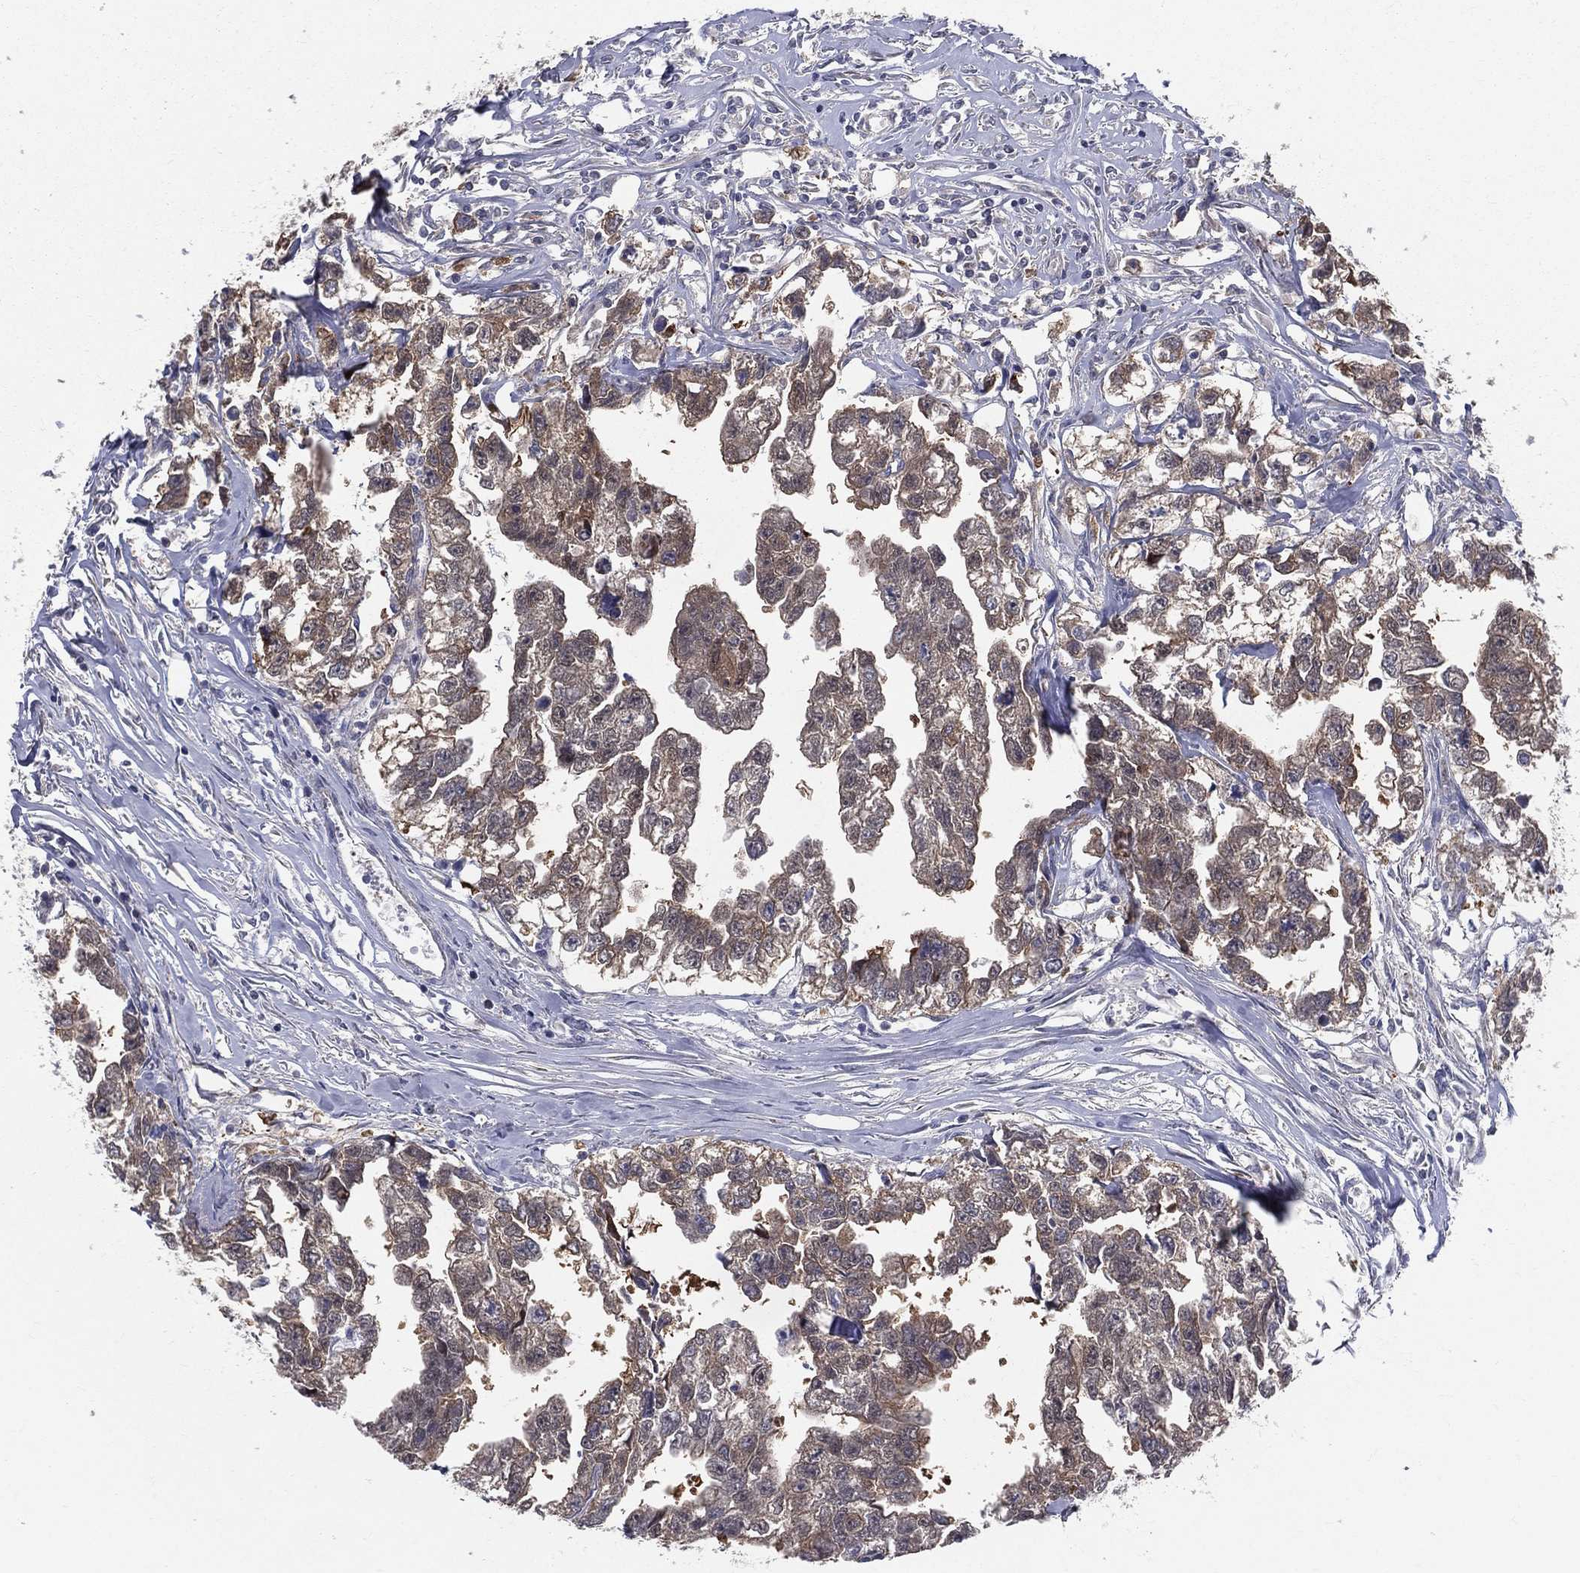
{"staining": {"intensity": "moderate", "quantity": "25%-75%", "location": "cytoplasmic/membranous"}, "tissue": "testis cancer", "cell_type": "Tumor cells", "image_type": "cancer", "snomed": [{"axis": "morphology", "description": "Carcinoma, Embryonal, NOS"}, {"axis": "morphology", "description": "Teratoma, malignant, NOS"}, {"axis": "topography", "description": "Testis"}], "caption": "This image reveals testis teratoma (malignant) stained with immunohistochemistry to label a protein in brown. The cytoplasmic/membranous of tumor cells show moderate positivity for the protein. Nuclei are counter-stained blue.", "gene": "POMZP3", "patient": {"sex": "male", "age": 44}}